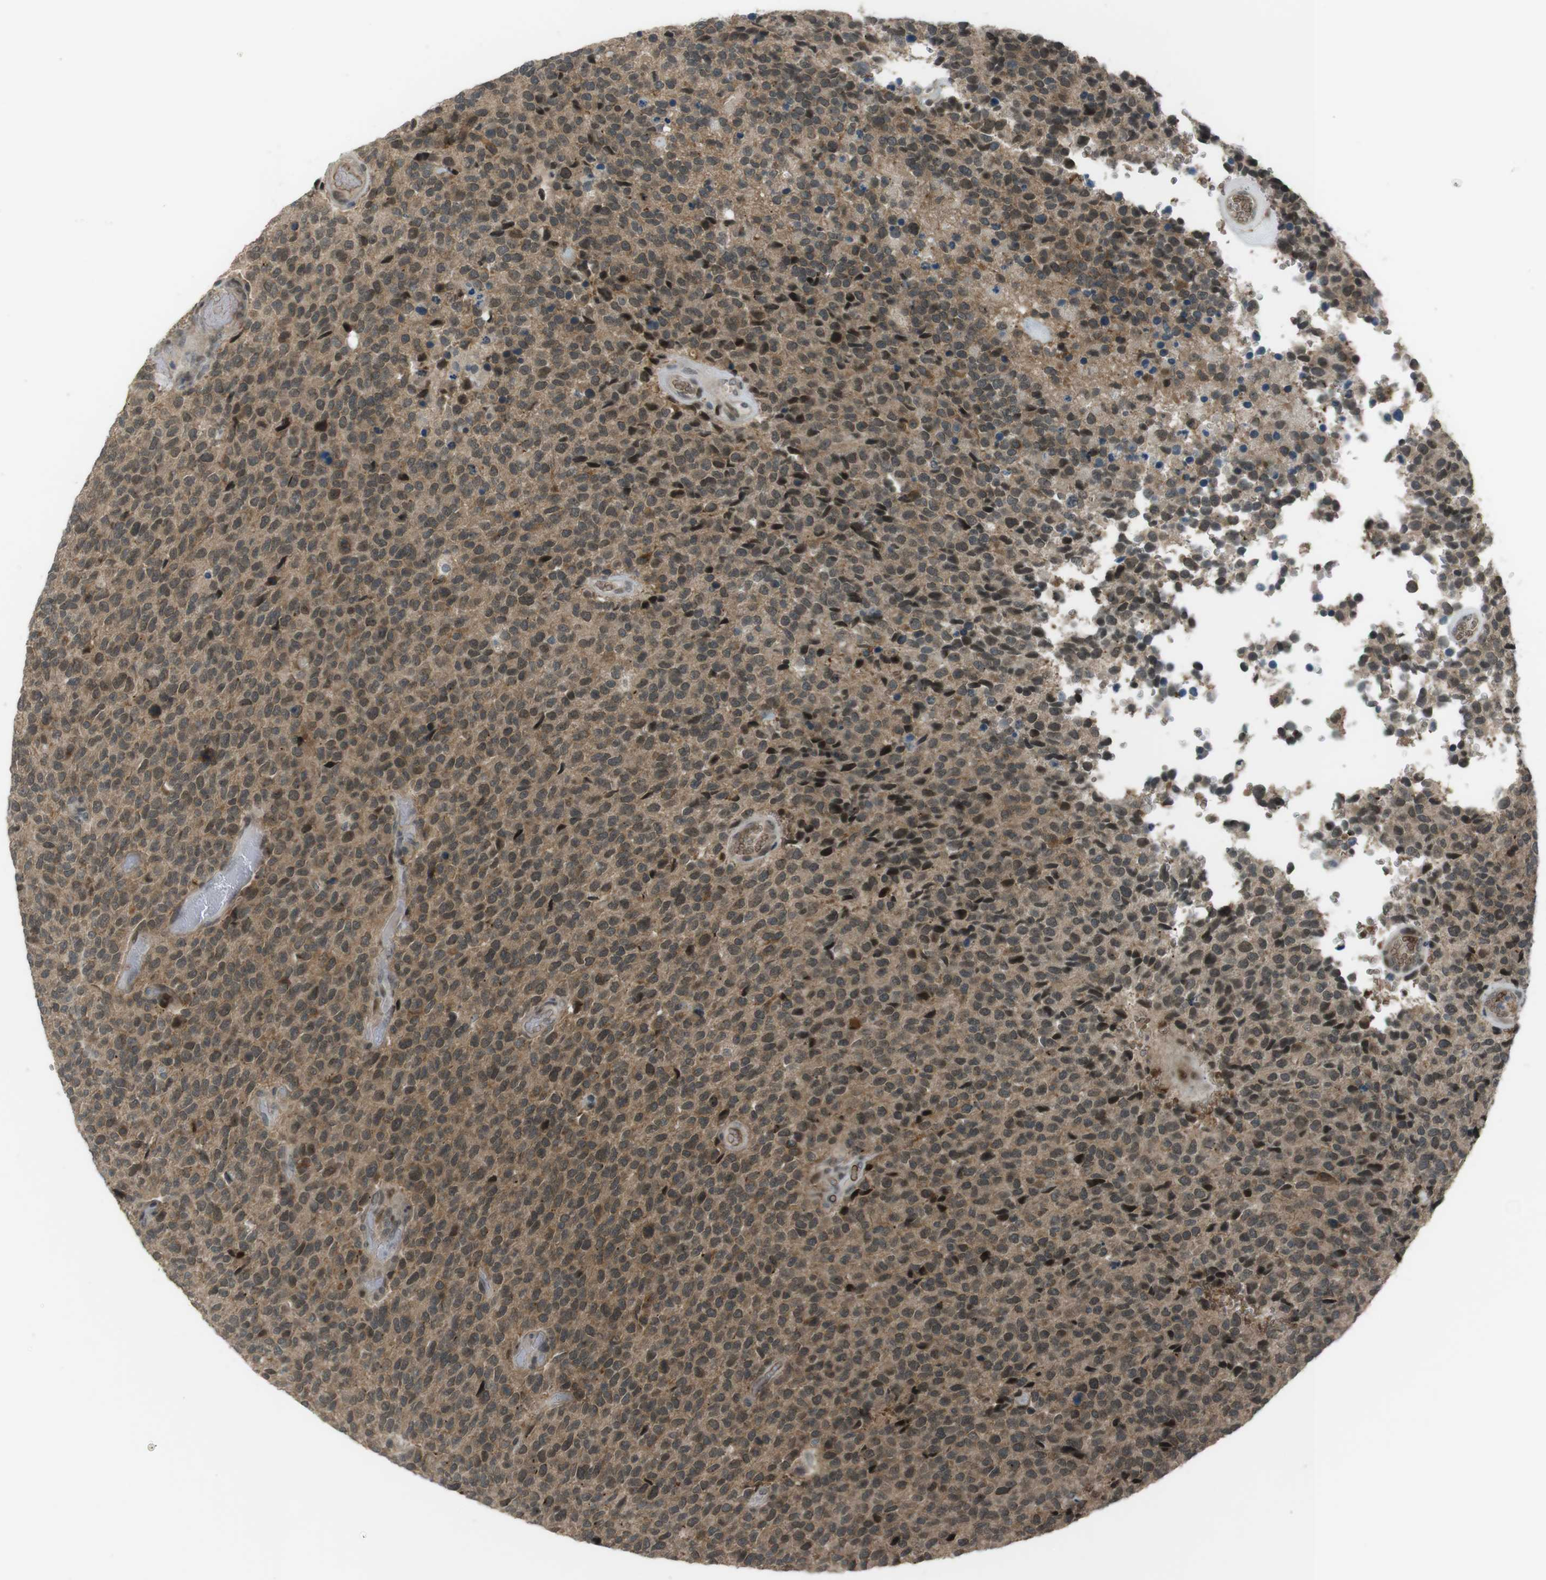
{"staining": {"intensity": "moderate", "quantity": ">75%", "location": "cytoplasmic/membranous,nuclear"}, "tissue": "glioma", "cell_type": "Tumor cells", "image_type": "cancer", "snomed": [{"axis": "morphology", "description": "Glioma, malignant, High grade"}, {"axis": "topography", "description": "pancreas cauda"}], "caption": "DAB immunohistochemical staining of glioma displays moderate cytoplasmic/membranous and nuclear protein expression in about >75% of tumor cells.", "gene": "SLITRK5", "patient": {"sex": "male", "age": 60}}